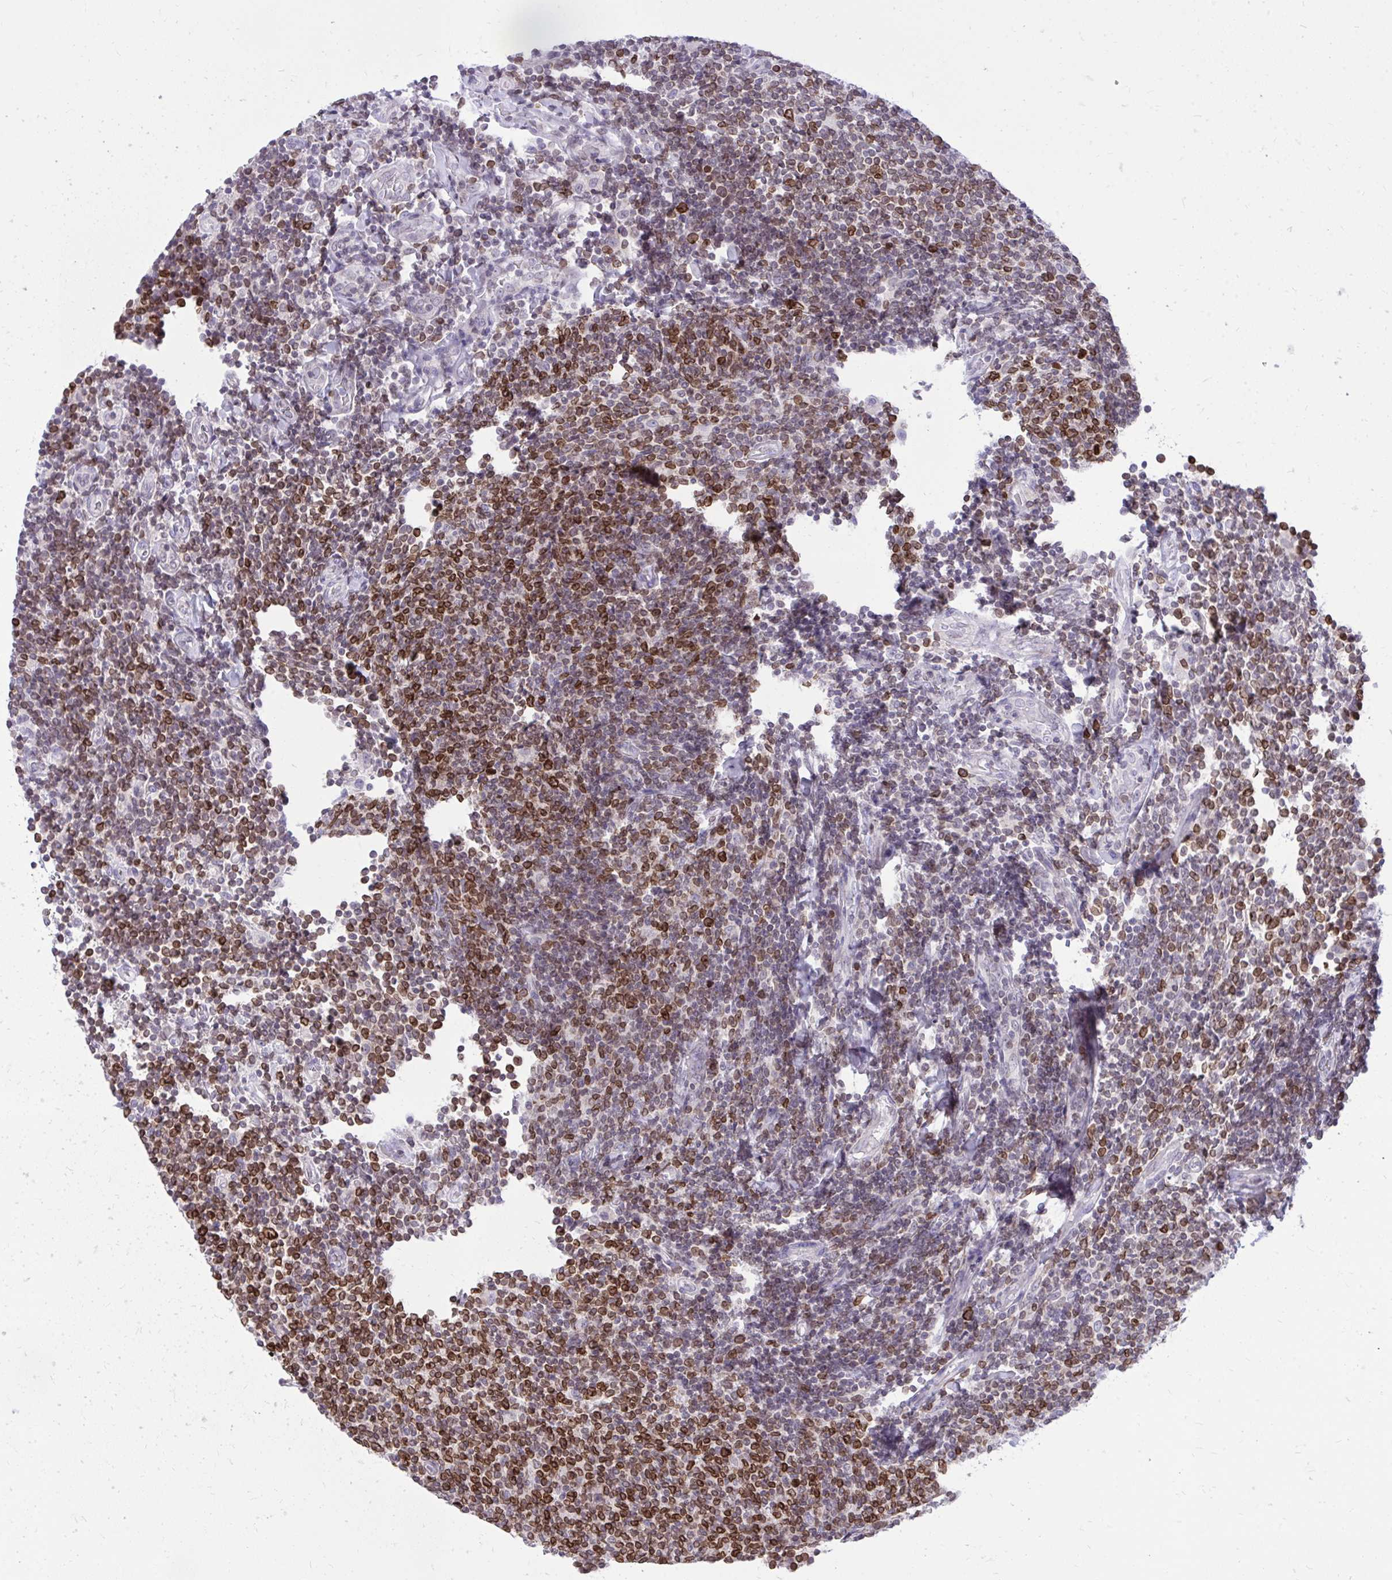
{"staining": {"intensity": "strong", "quantity": "25%-75%", "location": "cytoplasmic/membranous,nuclear"}, "tissue": "lymphoma", "cell_type": "Tumor cells", "image_type": "cancer", "snomed": [{"axis": "morphology", "description": "Malignant lymphoma, non-Hodgkin's type, Low grade"}, {"axis": "topography", "description": "Lymph node"}], "caption": "Immunohistochemical staining of human lymphoma demonstrates strong cytoplasmic/membranous and nuclear protein expression in approximately 25%-75% of tumor cells. (IHC, brightfield microscopy, high magnification).", "gene": "RPS6KA2", "patient": {"sex": "male", "age": 52}}